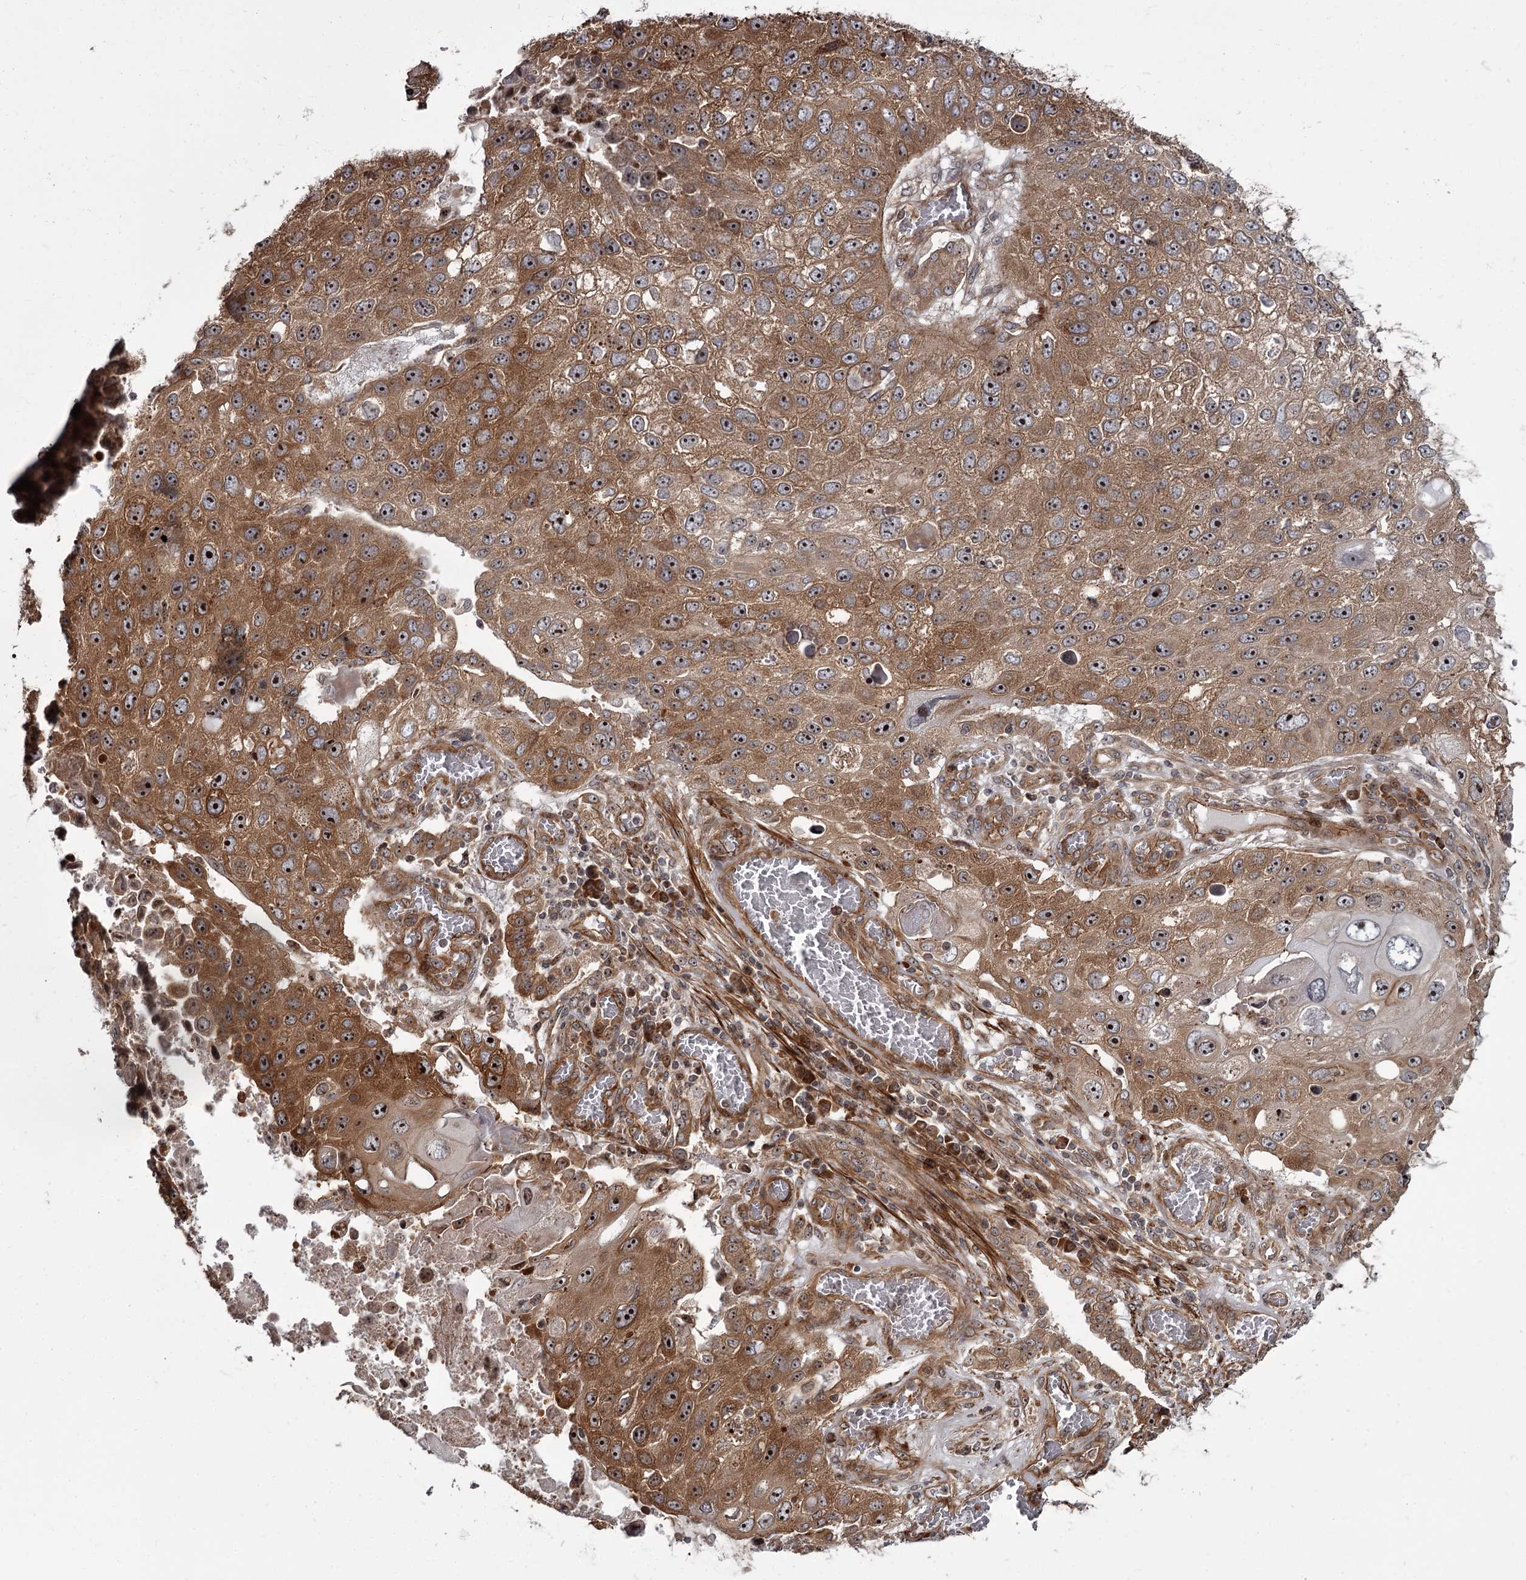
{"staining": {"intensity": "moderate", "quantity": ">75%", "location": "cytoplasmic/membranous,nuclear"}, "tissue": "lung cancer", "cell_type": "Tumor cells", "image_type": "cancer", "snomed": [{"axis": "morphology", "description": "Squamous cell carcinoma, NOS"}, {"axis": "topography", "description": "Lung"}], "caption": "Protein staining displays moderate cytoplasmic/membranous and nuclear staining in about >75% of tumor cells in lung cancer (squamous cell carcinoma). Nuclei are stained in blue.", "gene": "THAP9", "patient": {"sex": "male", "age": 61}}